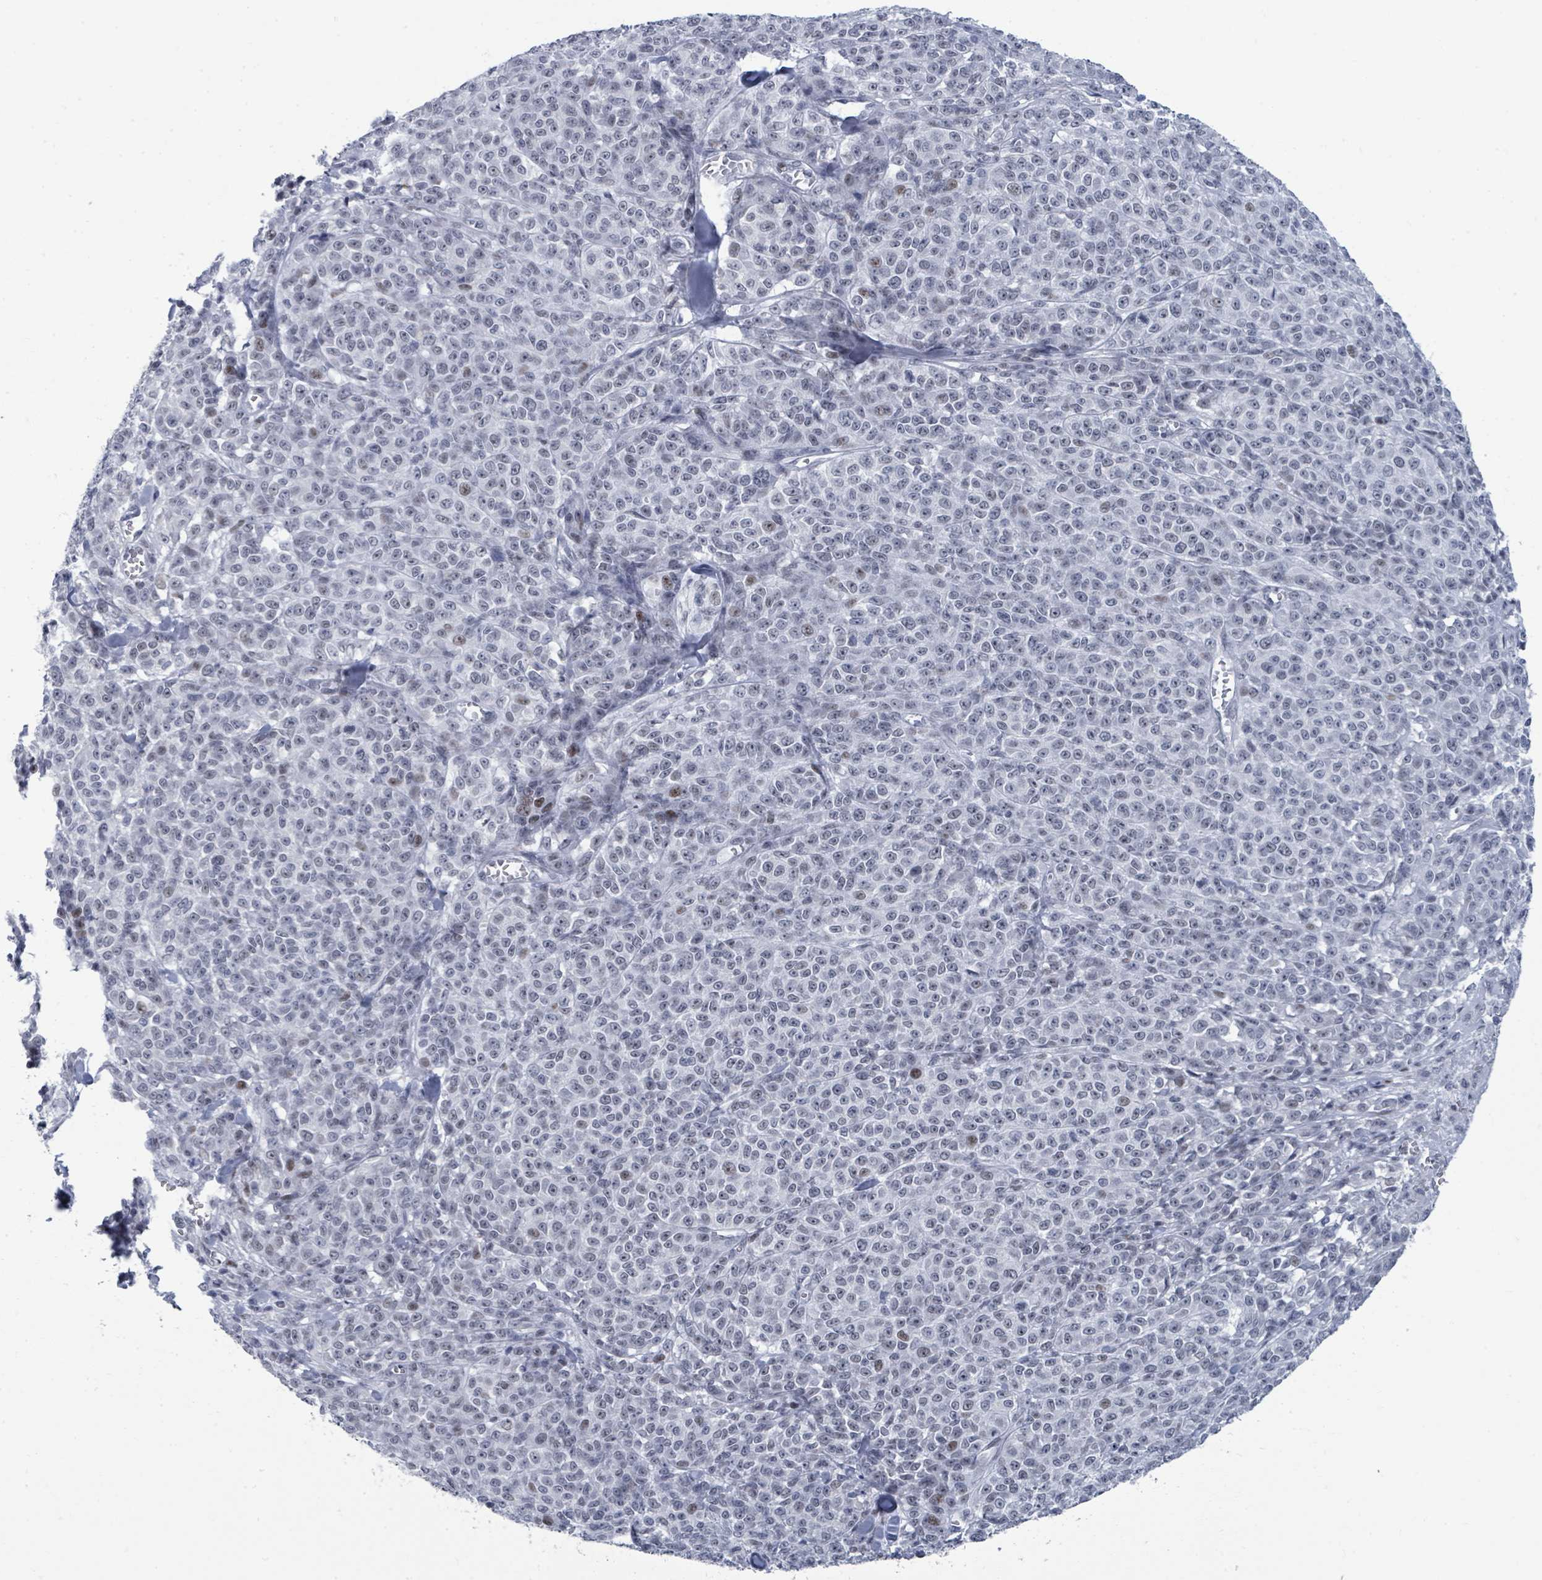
{"staining": {"intensity": "weak", "quantity": "<25%", "location": "nuclear"}, "tissue": "melanoma", "cell_type": "Tumor cells", "image_type": "cancer", "snomed": [{"axis": "morphology", "description": "Normal tissue, NOS"}, {"axis": "morphology", "description": "Malignant melanoma, NOS"}, {"axis": "topography", "description": "Skin"}], "caption": "A high-resolution image shows immunohistochemistry staining of malignant melanoma, which demonstrates no significant staining in tumor cells.", "gene": "CT45A5", "patient": {"sex": "female", "age": 34}}